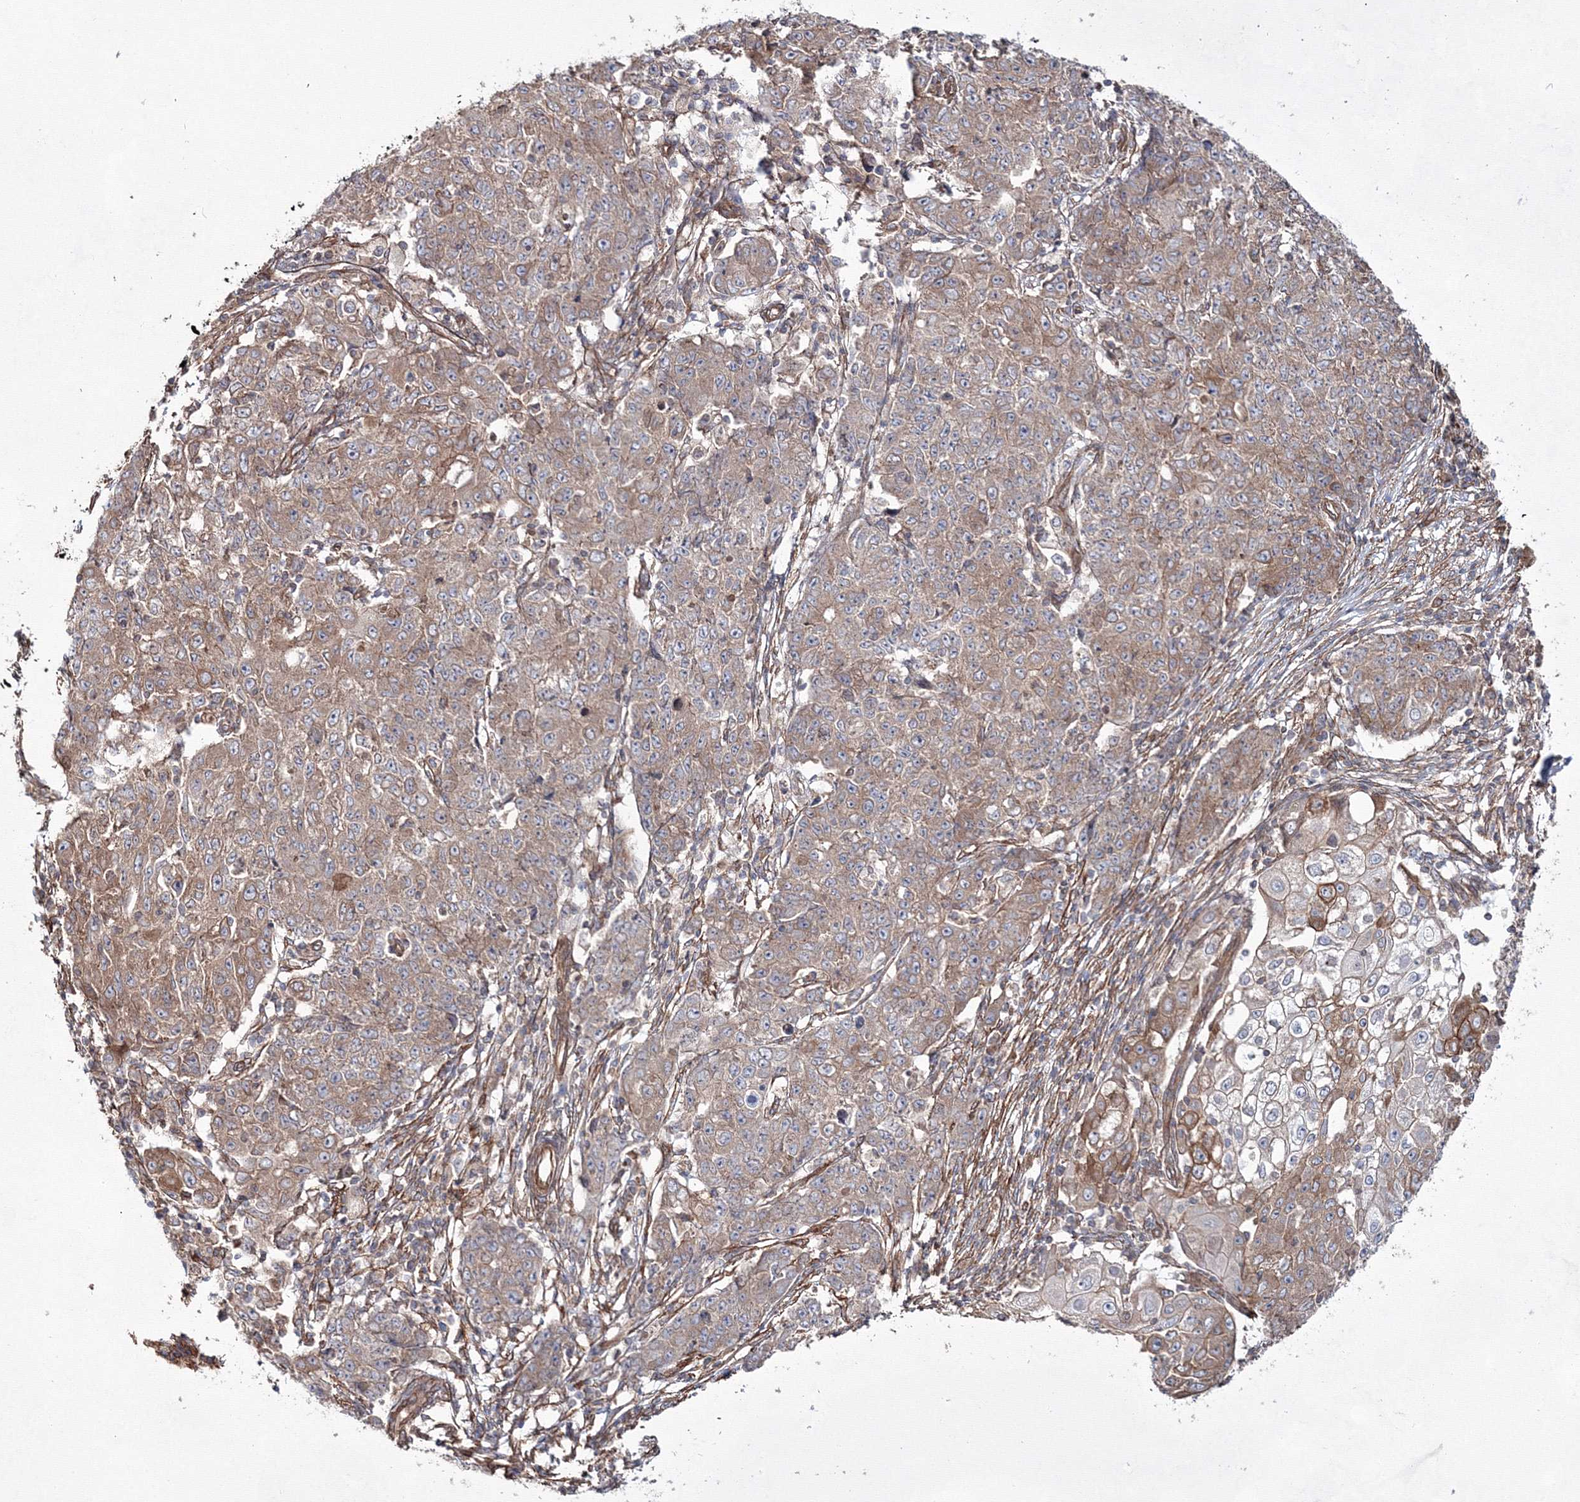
{"staining": {"intensity": "moderate", "quantity": ">75%", "location": "cytoplasmic/membranous"}, "tissue": "ovarian cancer", "cell_type": "Tumor cells", "image_type": "cancer", "snomed": [{"axis": "morphology", "description": "Carcinoma, endometroid"}, {"axis": "topography", "description": "Ovary"}], "caption": "Immunohistochemistry histopathology image of ovarian cancer (endometroid carcinoma) stained for a protein (brown), which reveals medium levels of moderate cytoplasmic/membranous staining in approximately >75% of tumor cells.", "gene": "EXOC6", "patient": {"sex": "female", "age": 42}}